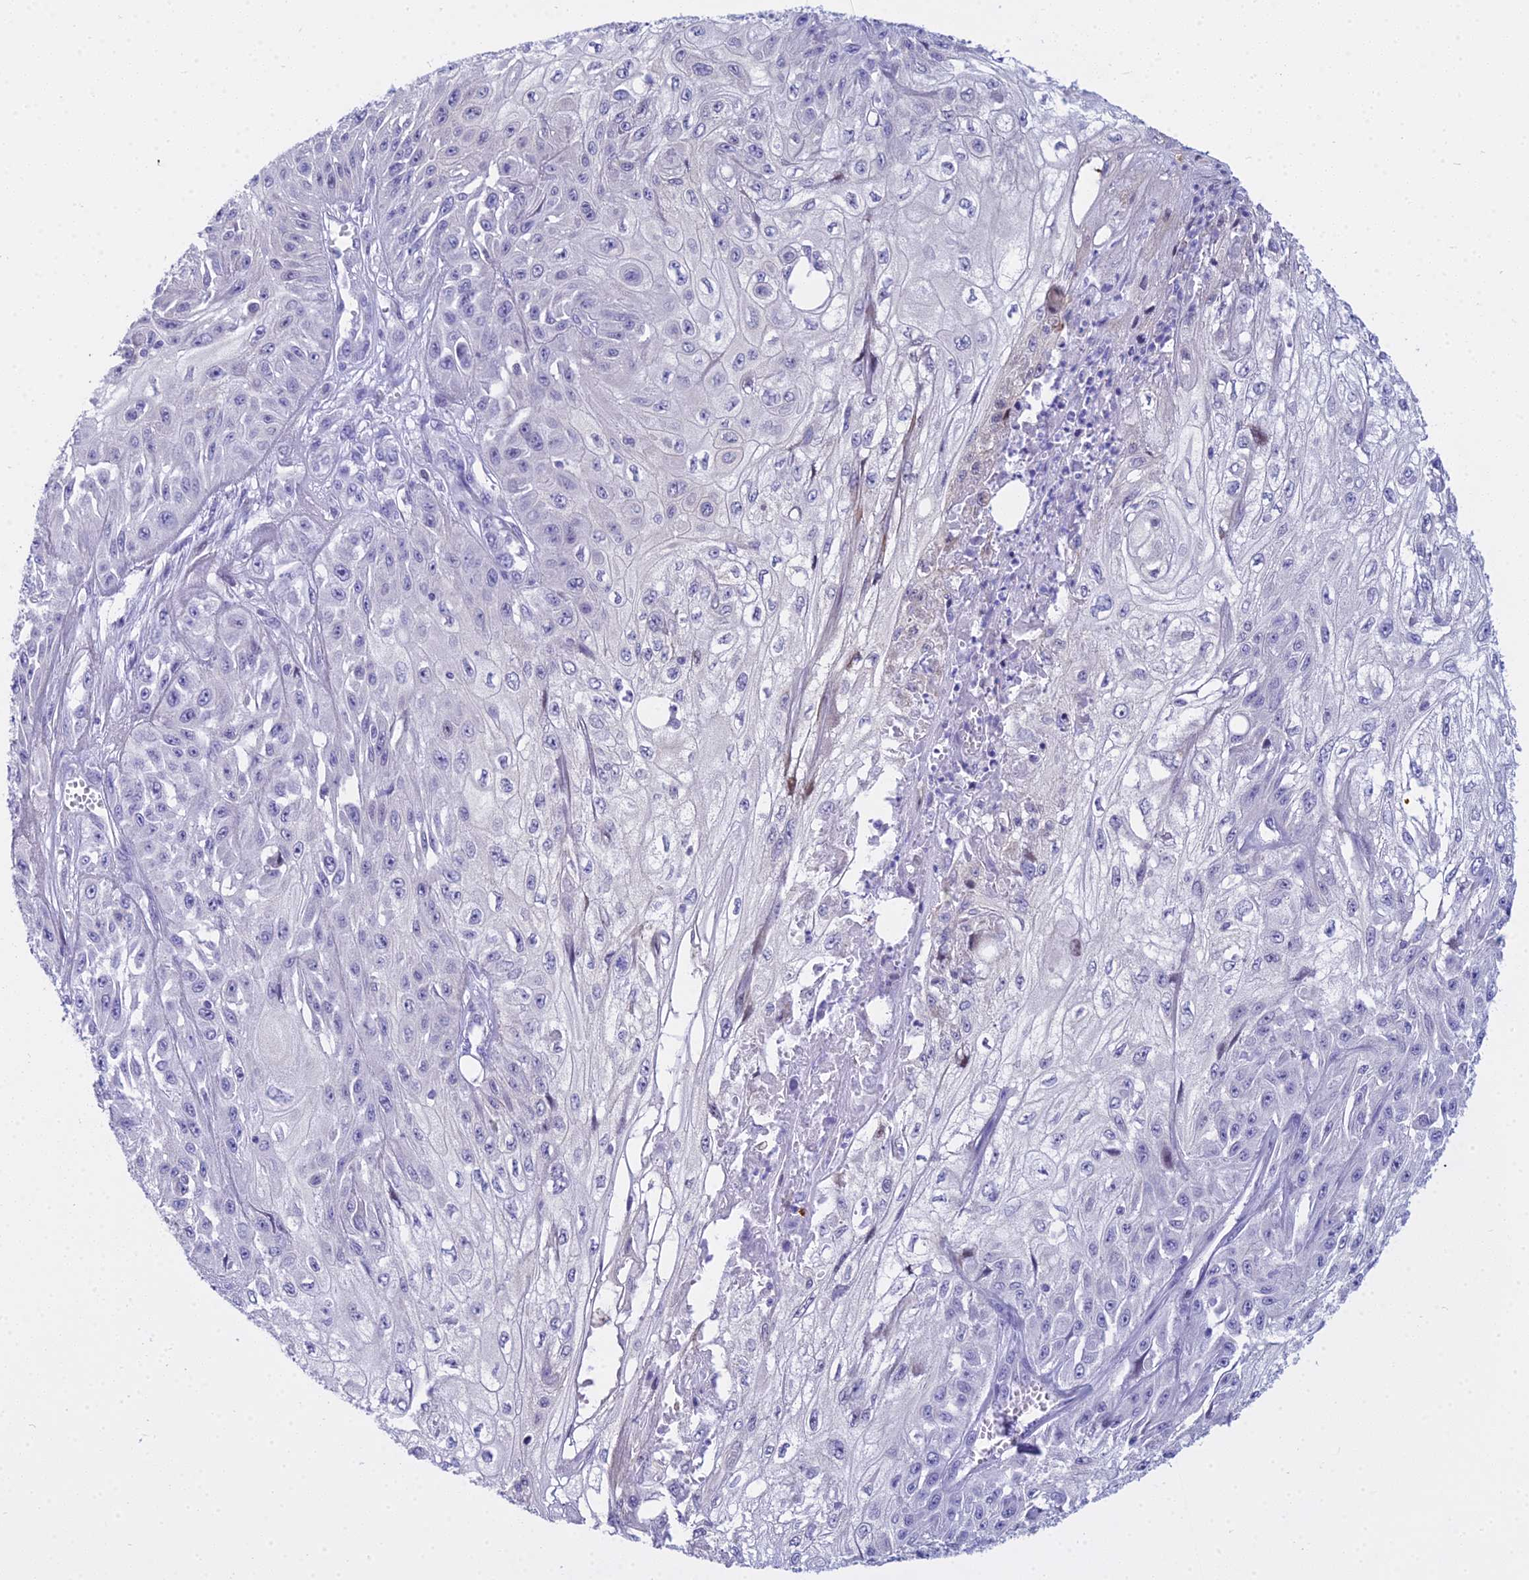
{"staining": {"intensity": "negative", "quantity": "none", "location": "none"}, "tissue": "skin cancer", "cell_type": "Tumor cells", "image_type": "cancer", "snomed": [{"axis": "morphology", "description": "Squamous cell carcinoma, NOS"}, {"axis": "morphology", "description": "Squamous cell carcinoma, metastatic, NOS"}, {"axis": "topography", "description": "Skin"}, {"axis": "topography", "description": "Lymph node"}], "caption": "Skin cancer (metastatic squamous cell carcinoma) was stained to show a protein in brown. There is no significant positivity in tumor cells.", "gene": "ZMIZ1", "patient": {"sex": "male", "age": 75}}